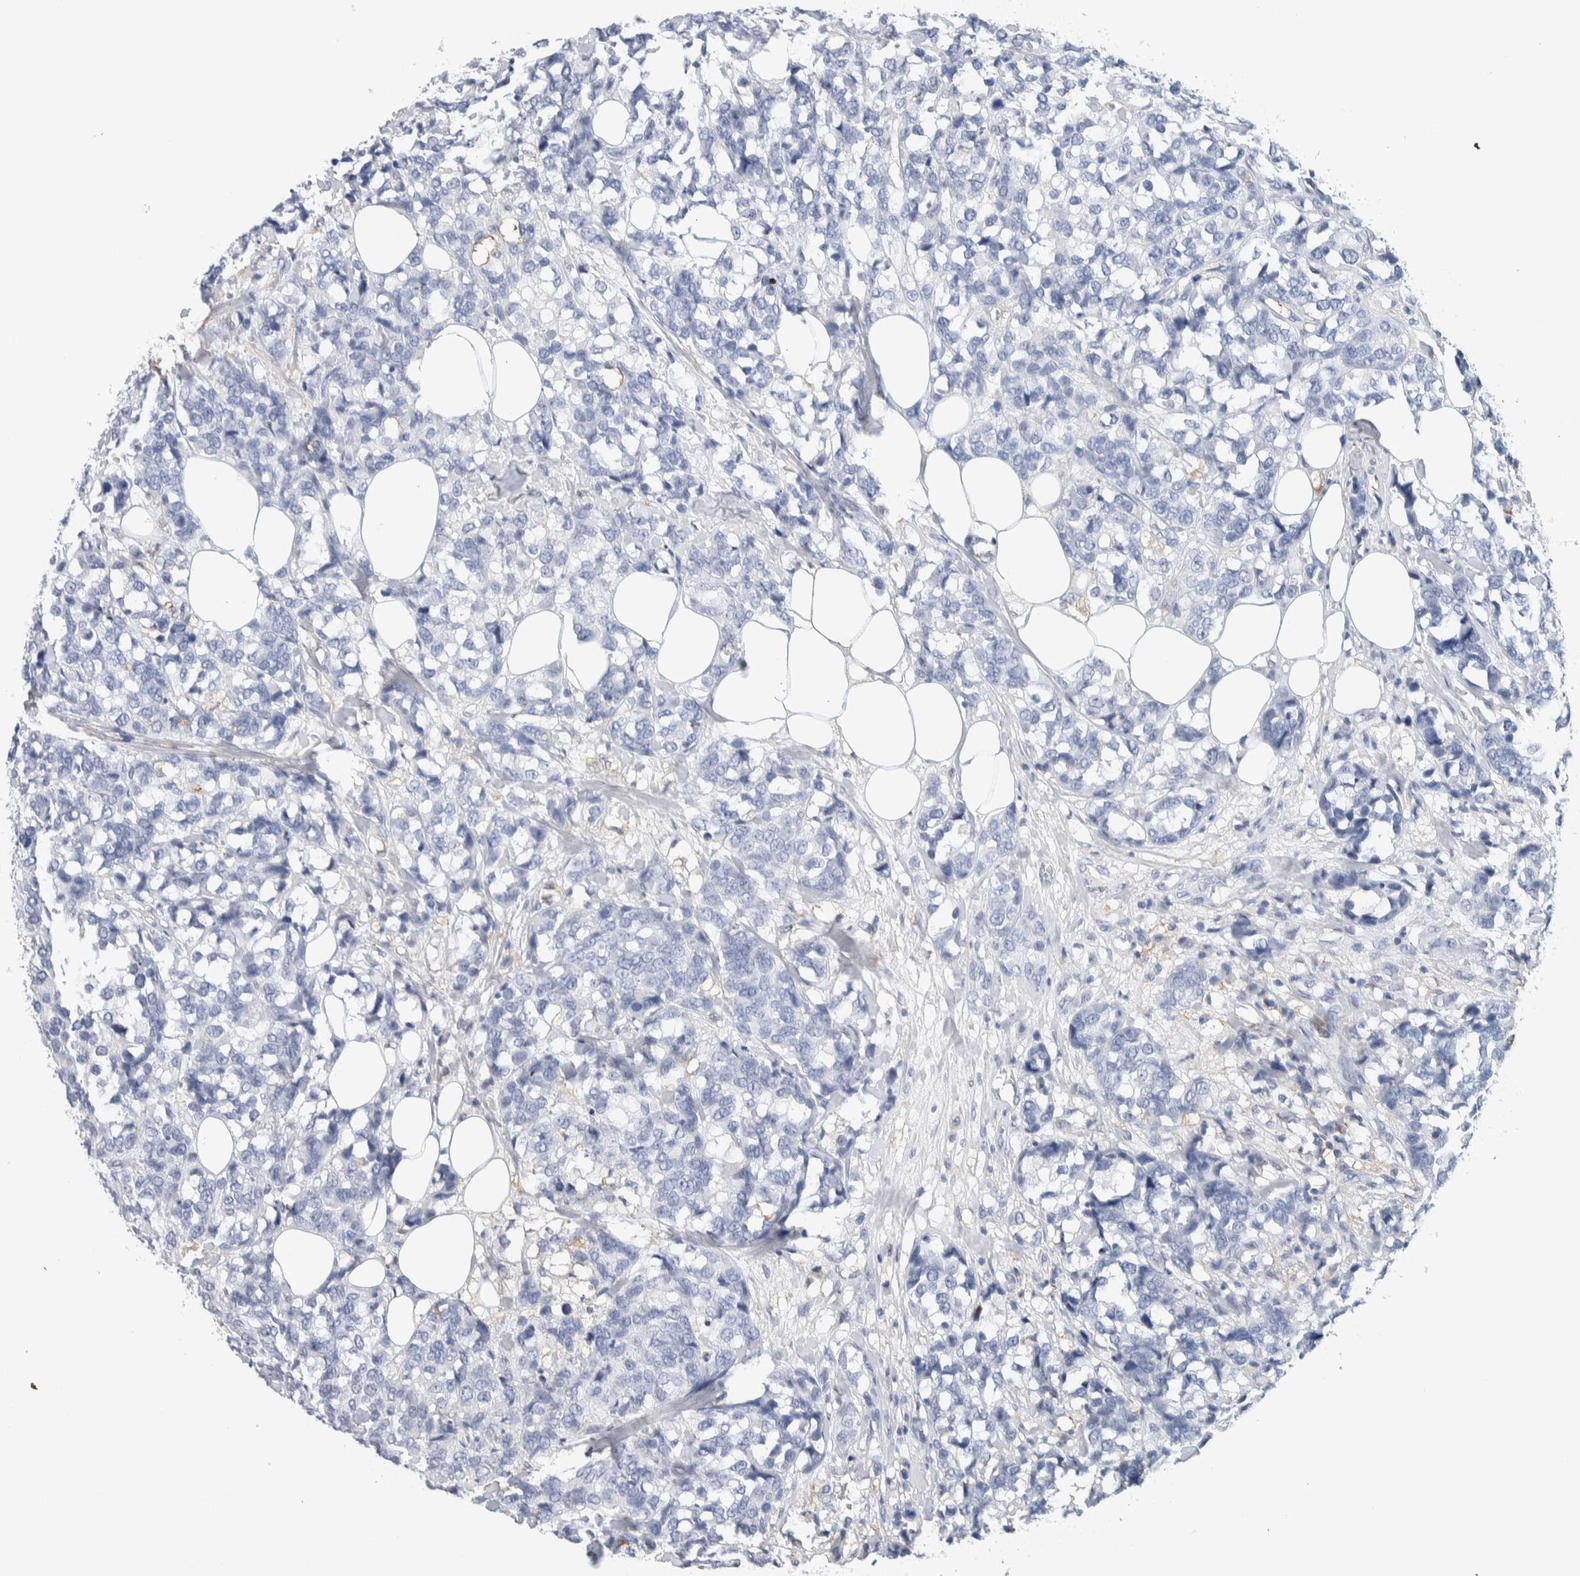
{"staining": {"intensity": "negative", "quantity": "none", "location": "none"}, "tissue": "breast cancer", "cell_type": "Tumor cells", "image_type": "cancer", "snomed": [{"axis": "morphology", "description": "Lobular carcinoma"}, {"axis": "topography", "description": "Breast"}], "caption": "This is an IHC image of lobular carcinoma (breast). There is no staining in tumor cells.", "gene": "NCF2", "patient": {"sex": "female", "age": 59}}